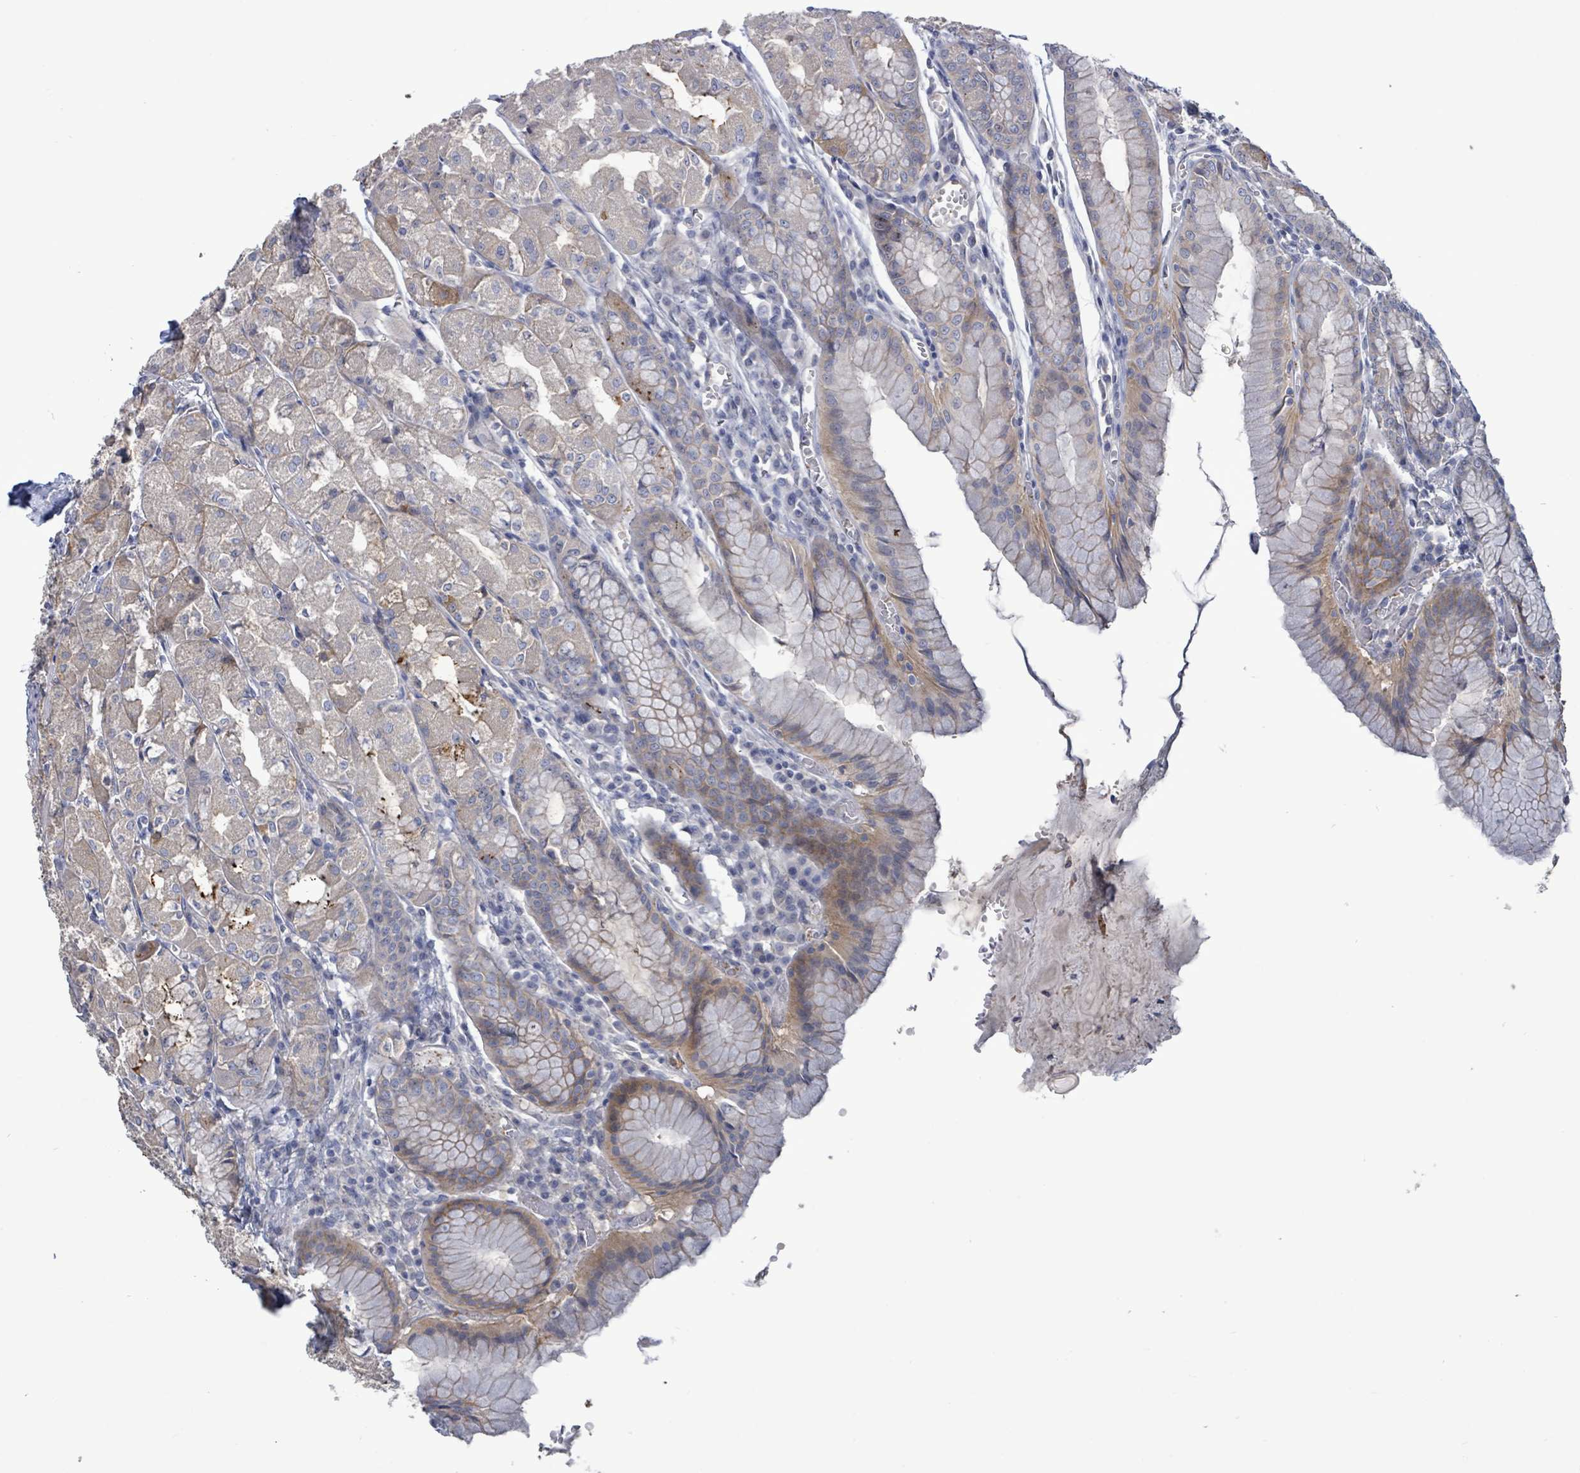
{"staining": {"intensity": "weak", "quantity": "25%-75%", "location": "cytoplasmic/membranous"}, "tissue": "stomach", "cell_type": "Glandular cells", "image_type": "normal", "snomed": [{"axis": "morphology", "description": "Normal tissue, NOS"}, {"axis": "topography", "description": "Stomach"}], "caption": "Approximately 25%-75% of glandular cells in benign human stomach reveal weak cytoplasmic/membranous protein staining as visualized by brown immunohistochemical staining.", "gene": "HRAS", "patient": {"sex": "male", "age": 55}}